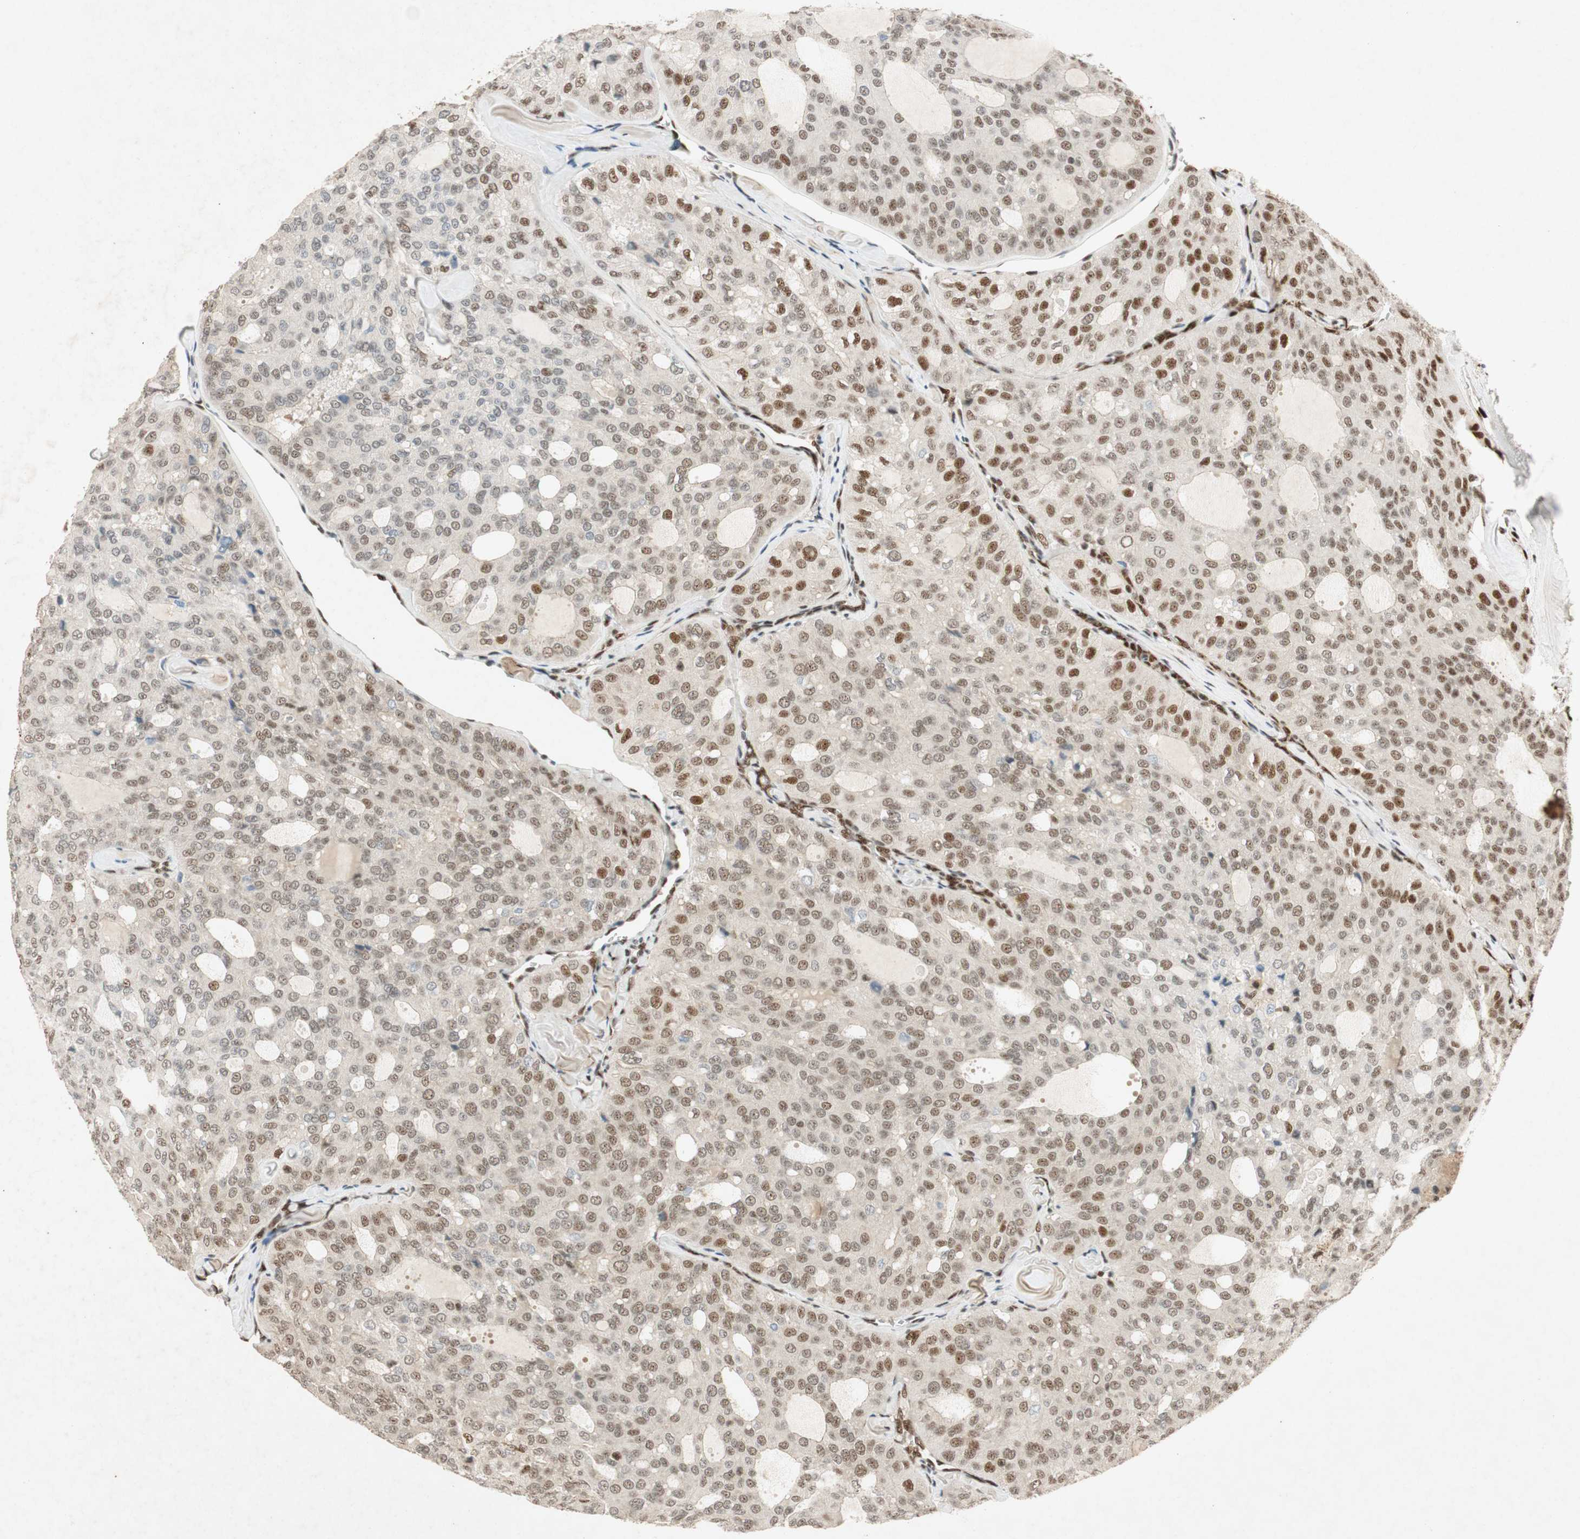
{"staining": {"intensity": "weak", "quantity": ">75%", "location": "nuclear"}, "tissue": "thyroid cancer", "cell_type": "Tumor cells", "image_type": "cancer", "snomed": [{"axis": "morphology", "description": "Follicular adenoma carcinoma, NOS"}, {"axis": "topography", "description": "Thyroid gland"}], "caption": "Immunohistochemistry photomicrograph of human thyroid follicular adenoma carcinoma stained for a protein (brown), which displays low levels of weak nuclear staining in about >75% of tumor cells.", "gene": "NCBP3", "patient": {"sex": "male", "age": 75}}